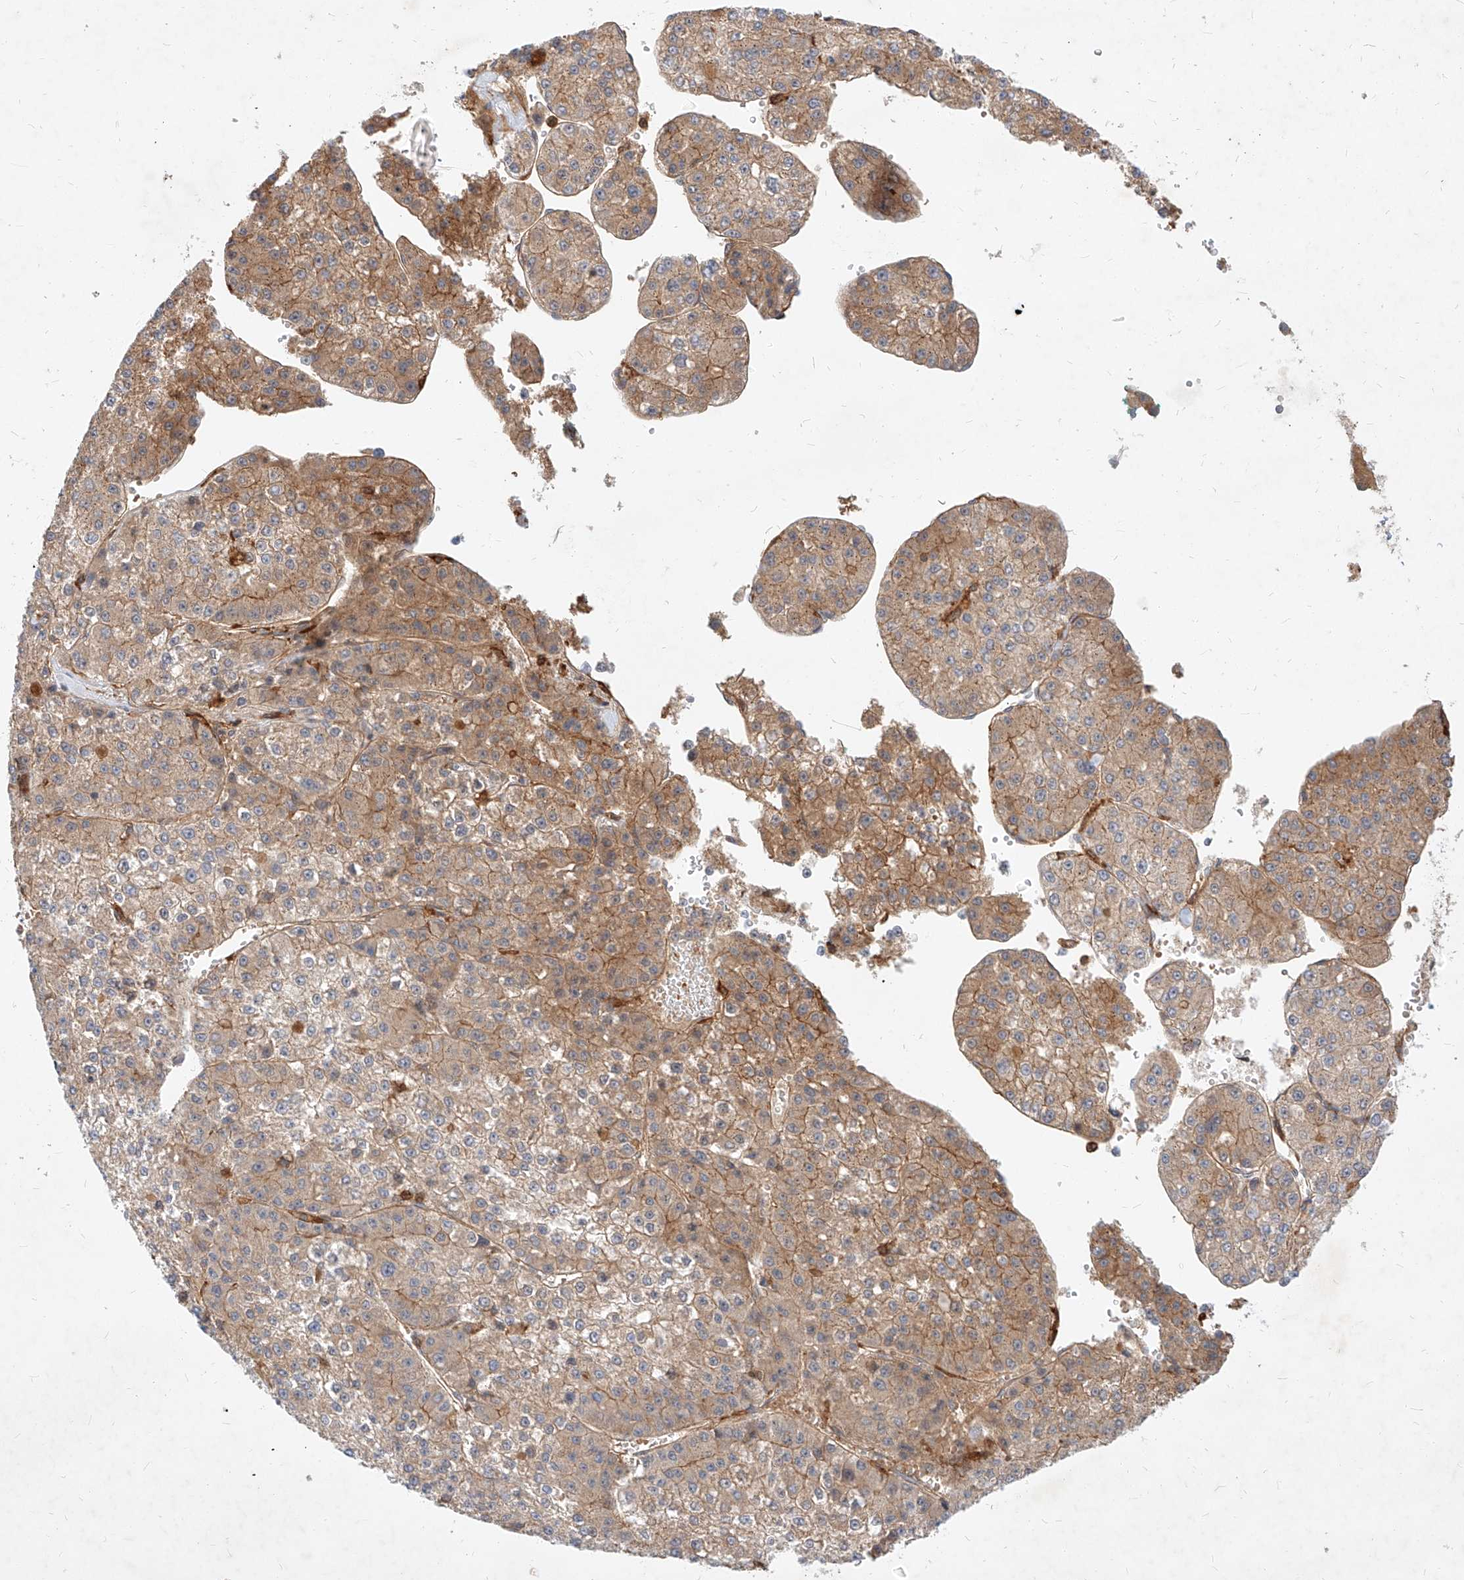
{"staining": {"intensity": "weak", "quantity": "25%-75%", "location": "cytoplasmic/membranous"}, "tissue": "liver cancer", "cell_type": "Tumor cells", "image_type": "cancer", "snomed": [{"axis": "morphology", "description": "Carcinoma, Hepatocellular, NOS"}, {"axis": "topography", "description": "Liver"}], "caption": "A brown stain shows weak cytoplasmic/membranous expression of a protein in human hepatocellular carcinoma (liver) tumor cells. (DAB (3,3'-diaminobenzidine) IHC, brown staining for protein, blue staining for nuclei).", "gene": "NFAM1", "patient": {"sex": "female", "age": 73}}